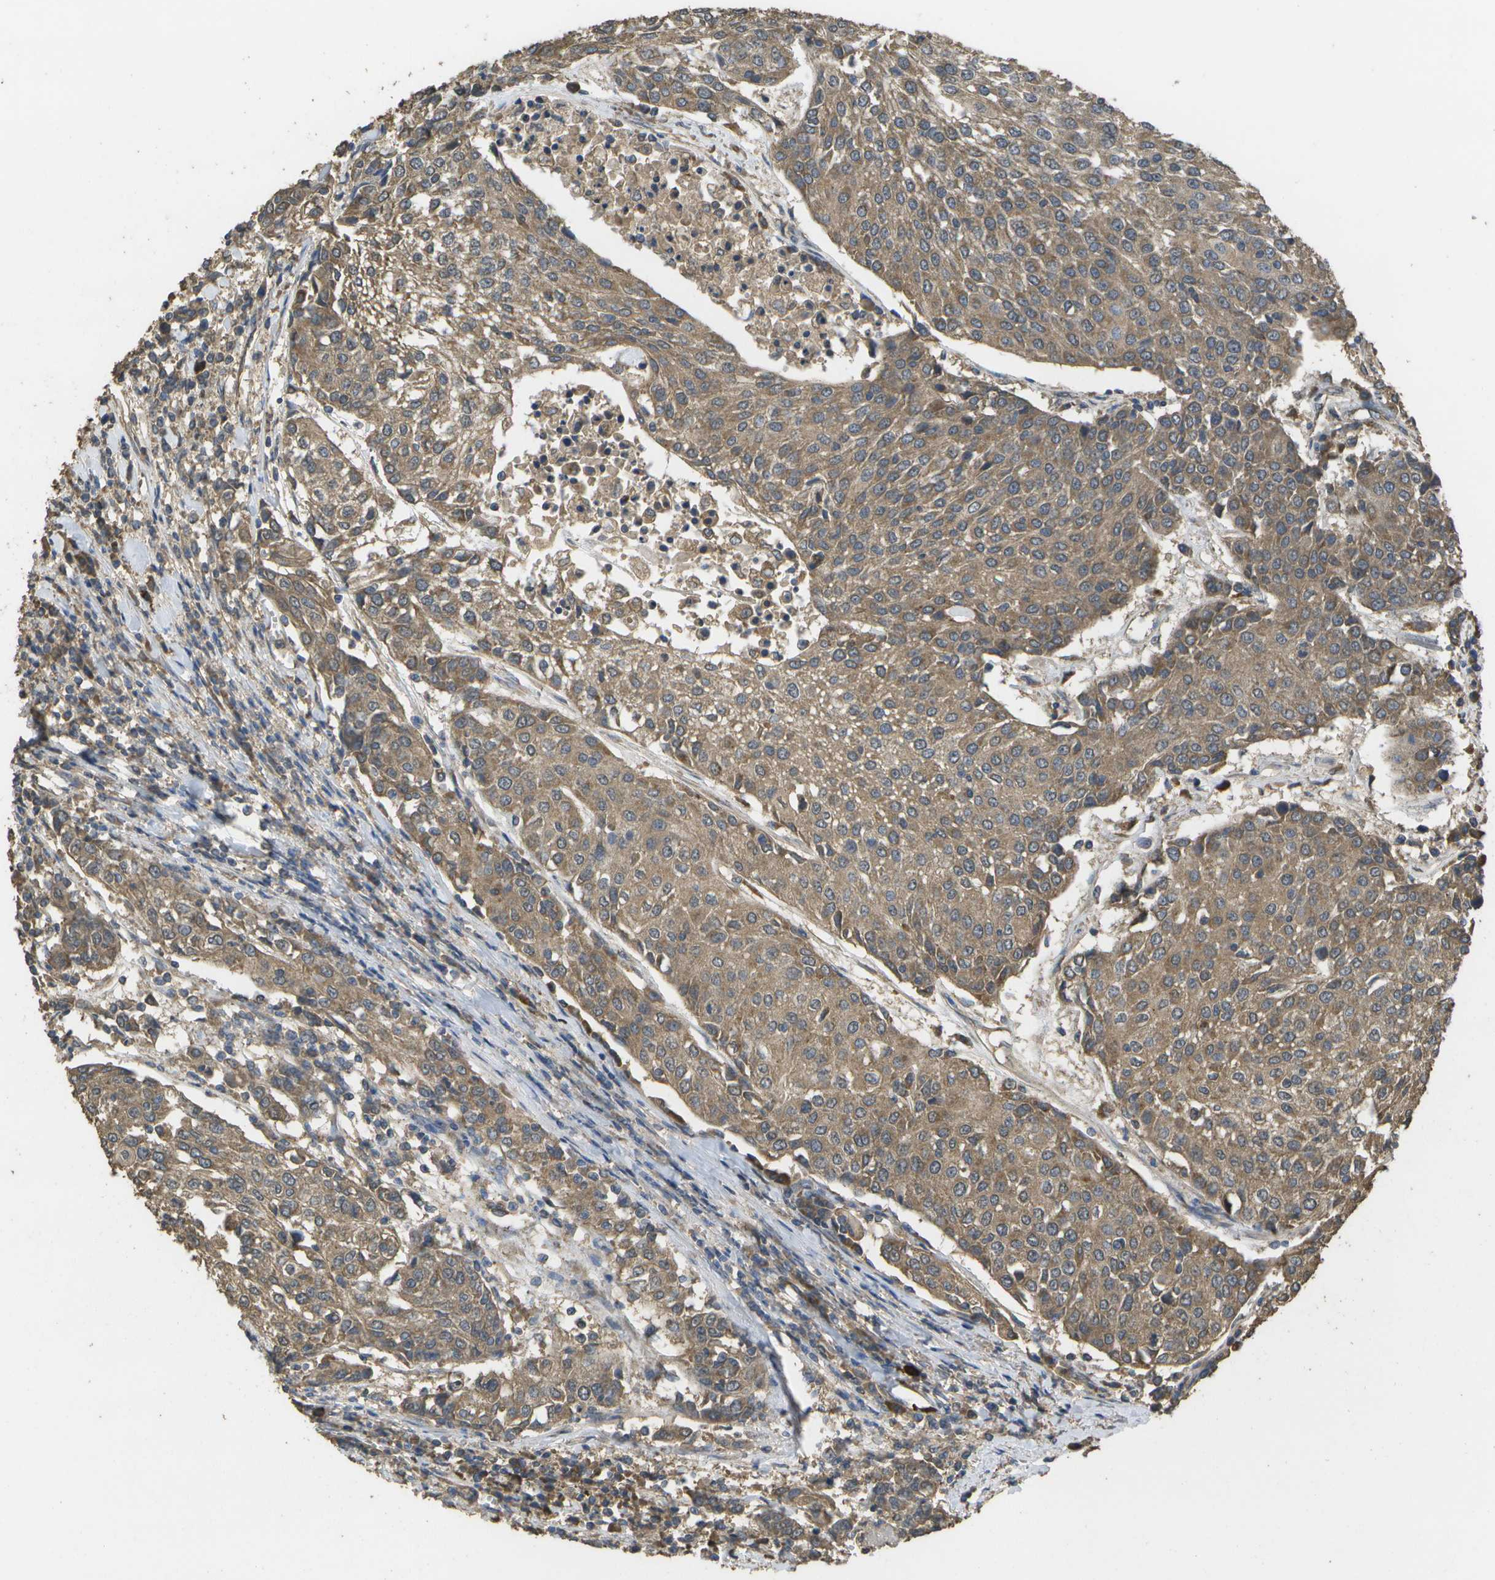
{"staining": {"intensity": "moderate", "quantity": ">75%", "location": "cytoplasmic/membranous"}, "tissue": "urothelial cancer", "cell_type": "Tumor cells", "image_type": "cancer", "snomed": [{"axis": "morphology", "description": "Urothelial carcinoma, High grade"}, {"axis": "topography", "description": "Urinary bladder"}], "caption": "A medium amount of moderate cytoplasmic/membranous staining is appreciated in about >75% of tumor cells in urothelial cancer tissue. (DAB (3,3'-diaminobenzidine) IHC with brightfield microscopy, high magnification).", "gene": "SACS", "patient": {"sex": "female", "age": 85}}